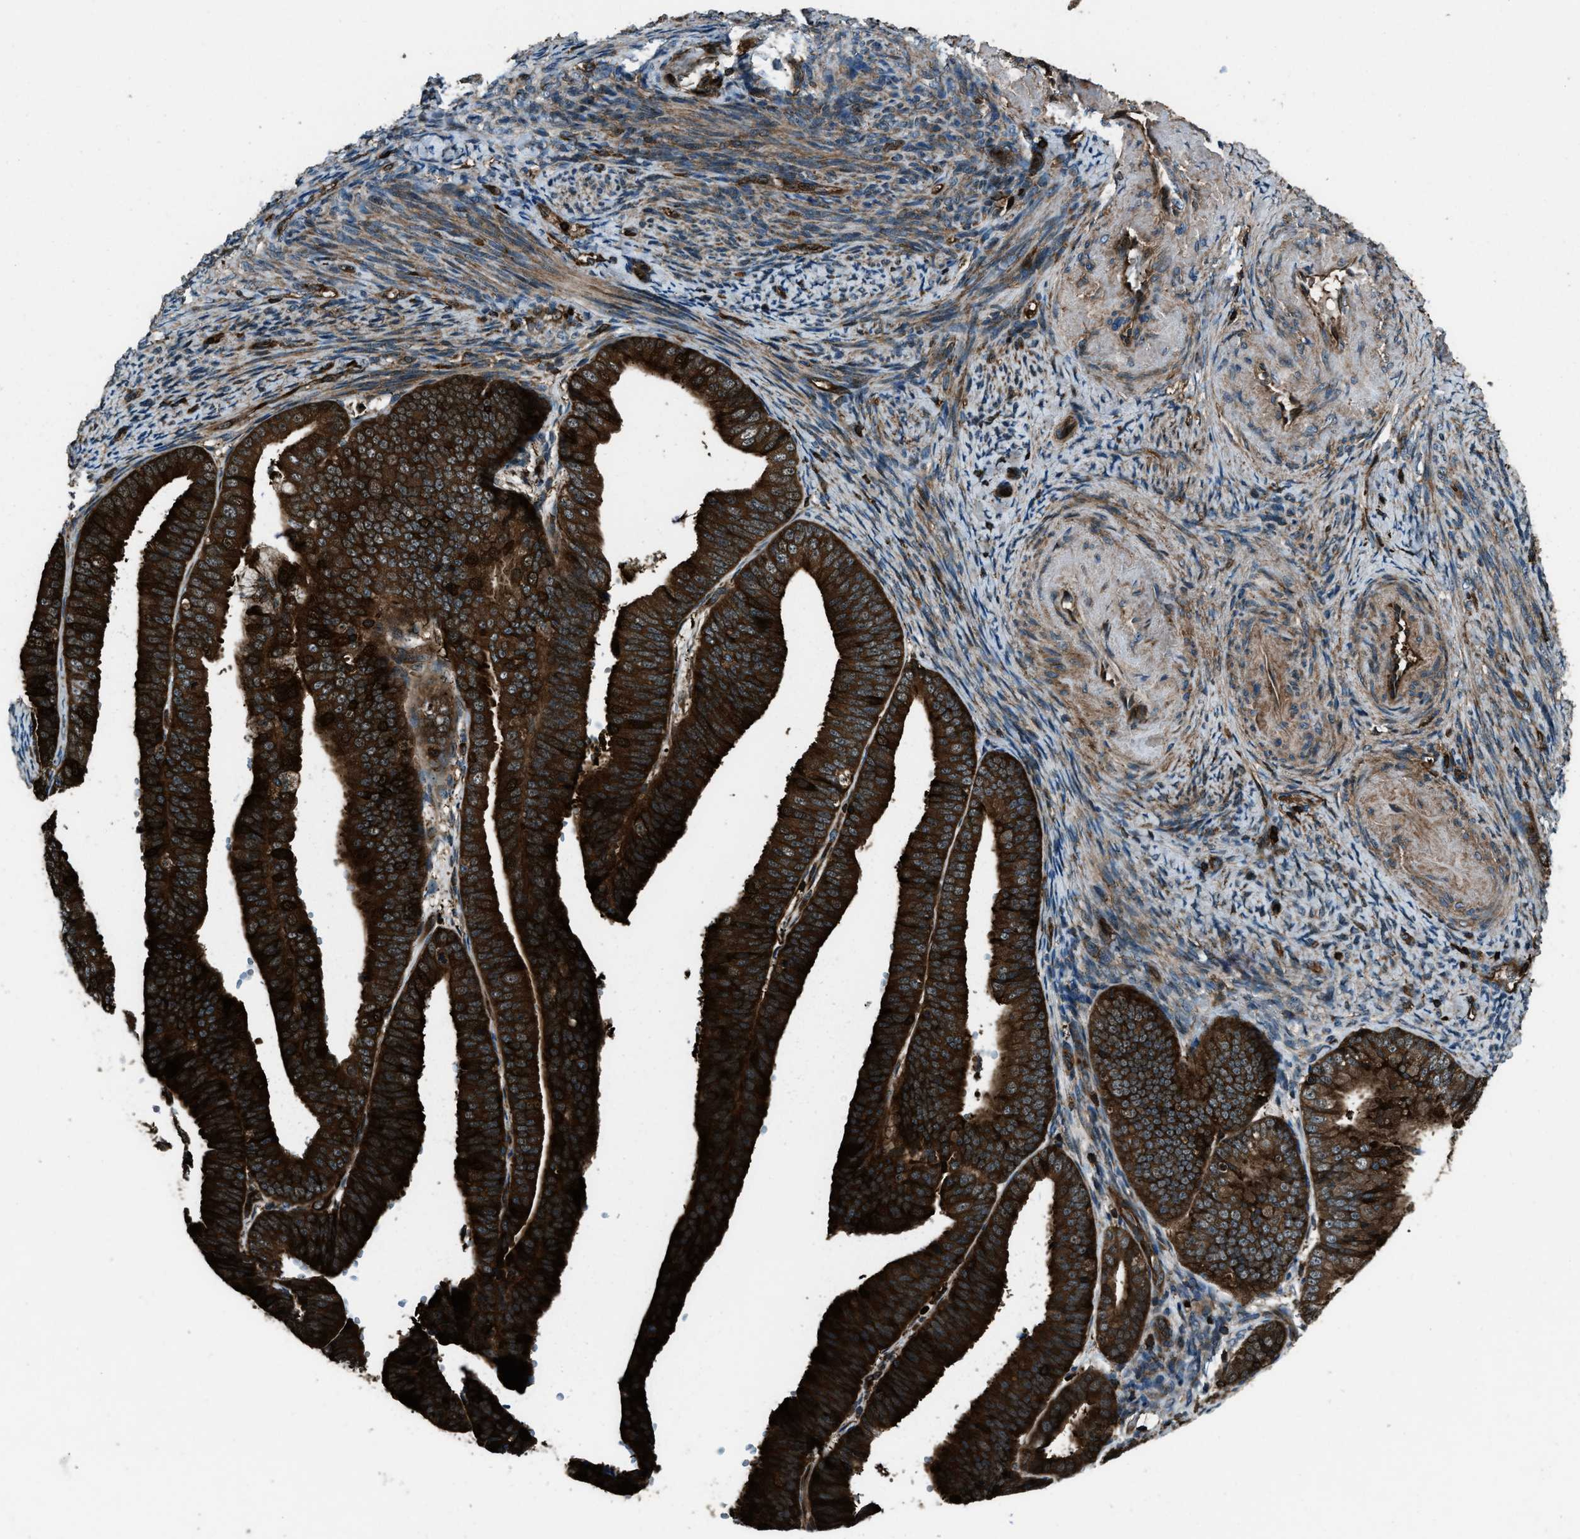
{"staining": {"intensity": "strong", "quantity": ">75%", "location": "cytoplasmic/membranous"}, "tissue": "endometrial cancer", "cell_type": "Tumor cells", "image_type": "cancer", "snomed": [{"axis": "morphology", "description": "Adenocarcinoma, NOS"}, {"axis": "topography", "description": "Endometrium"}], "caption": "Immunohistochemical staining of endometrial cancer (adenocarcinoma) shows strong cytoplasmic/membranous protein expression in approximately >75% of tumor cells.", "gene": "SNX30", "patient": {"sex": "female", "age": 63}}